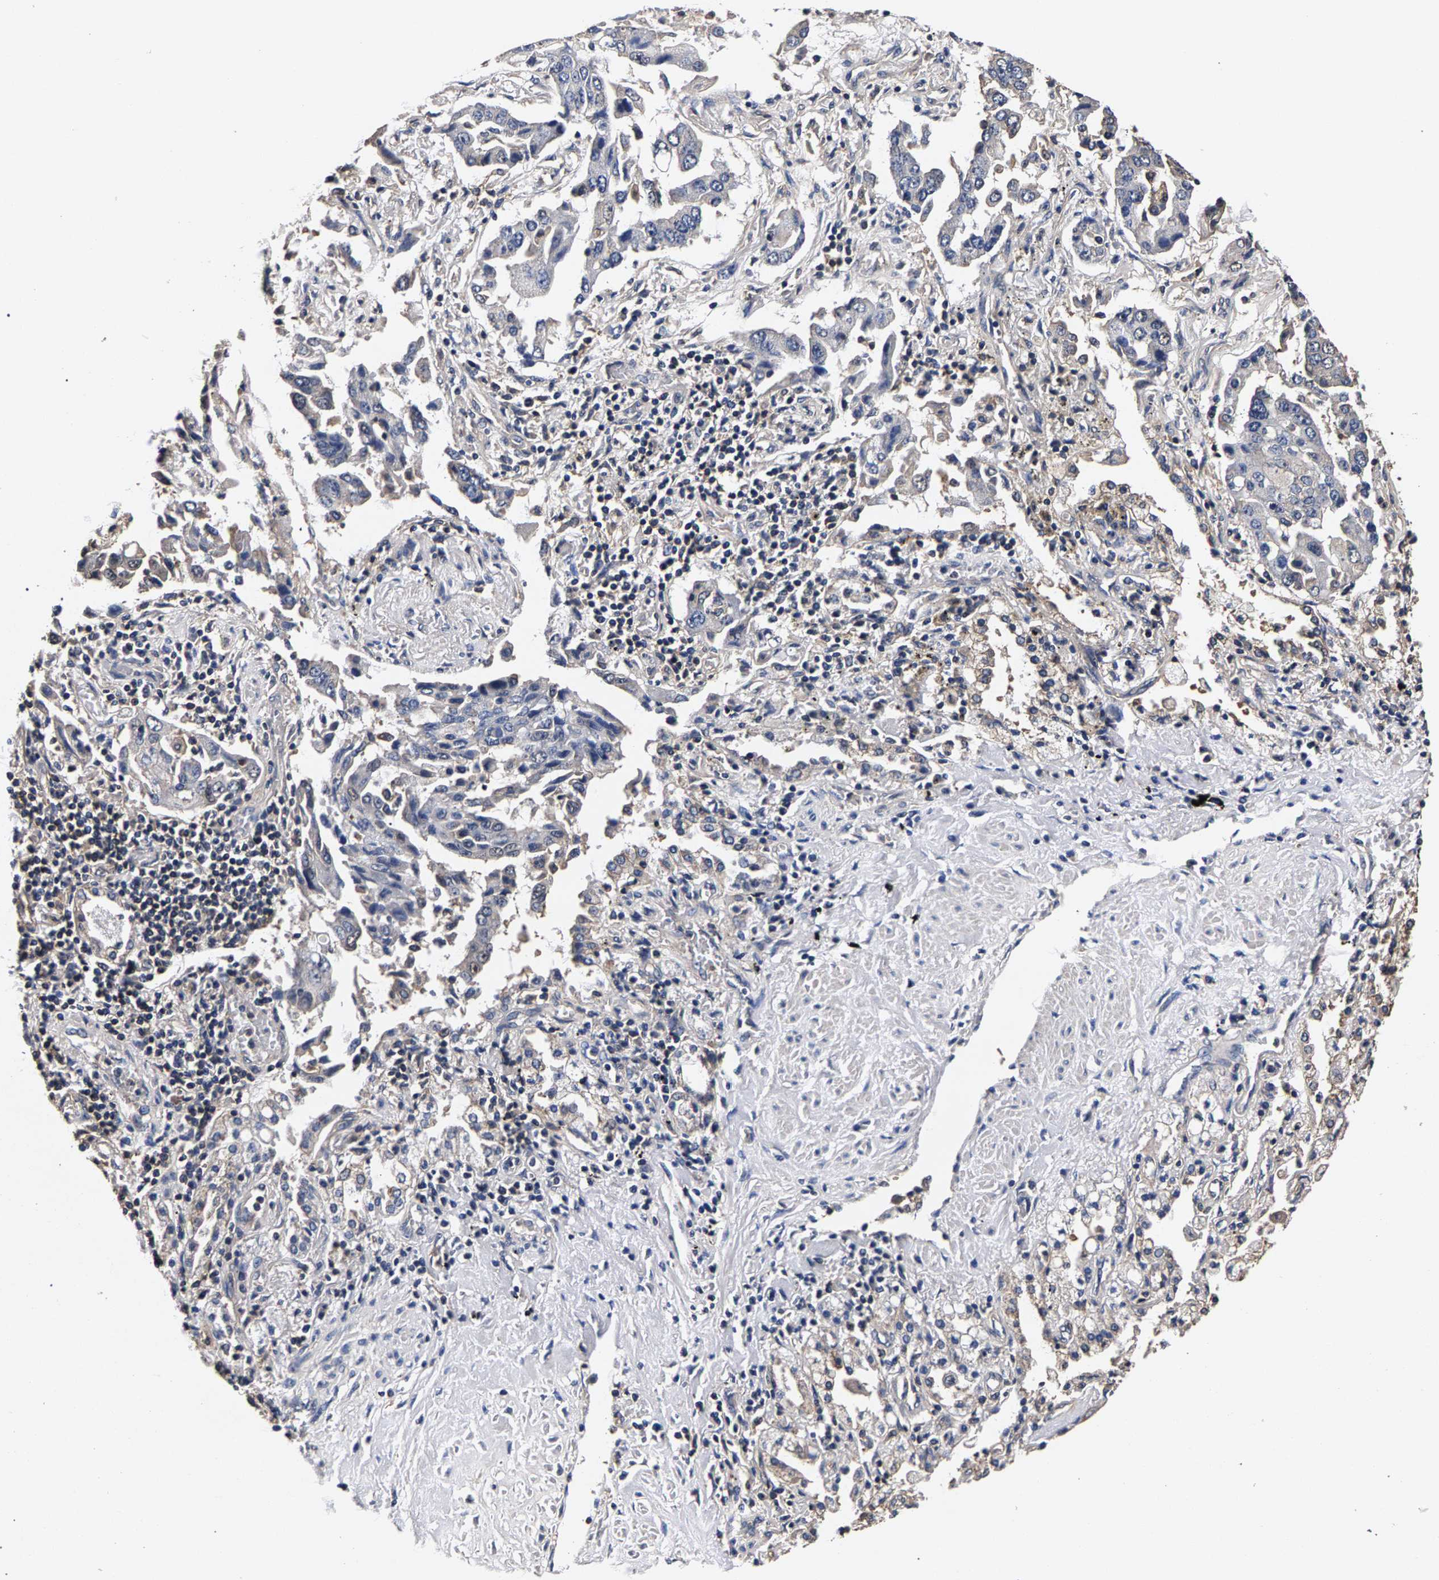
{"staining": {"intensity": "negative", "quantity": "none", "location": "none"}, "tissue": "lung cancer", "cell_type": "Tumor cells", "image_type": "cancer", "snomed": [{"axis": "morphology", "description": "Adenocarcinoma, NOS"}, {"axis": "topography", "description": "Lung"}], "caption": "Human lung cancer (adenocarcinoma) stained for a protein using immunohistochemistry (IHC) displays no staining in tumor cells.", "gene": "MARCHF7", "patient": {"sex": "female", "age": 65}}